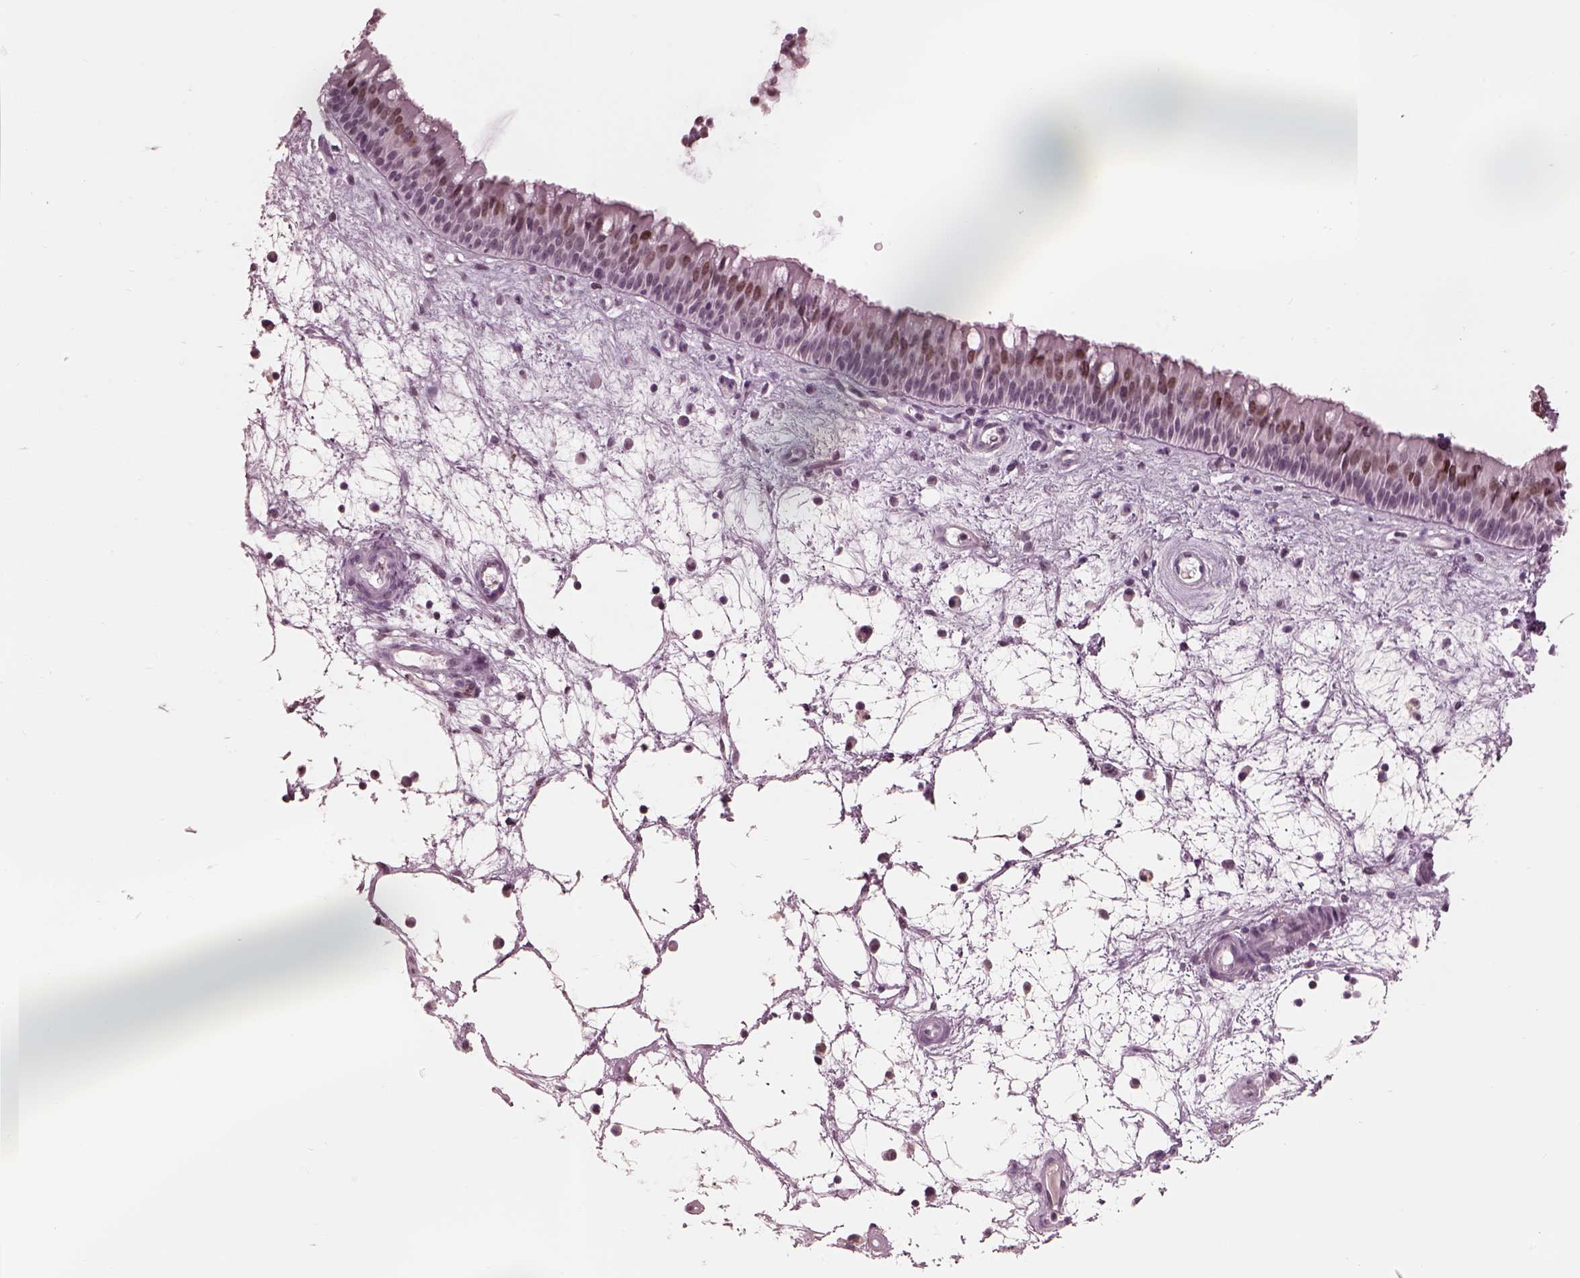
{"staining": {"intensity": "moderate", "quantity": "25%-75%", "location": "nuclear"}, "tissue": "nasopharynx", "cell_type": "Respiratory epithelial cells", "image_type": "normal", "snomed": [{"axis": "morphology", "description": "Normal tissue, NOS"}, {"axis": "topography", "description": "Nasopharynx"}], "caption": "Unremarkable nasopharynx reveals moderate nuclear expression in about 25%-75% of respiratory epithelial cells, visualized by immunohistochemistry. The protein of interest is stained brown, and the nuclei are stained in blue (DAB IHC with brightfield microscopy, high magnification).", "gene": "GARIN4", "patient": {"sex": "male", "age": 69}}